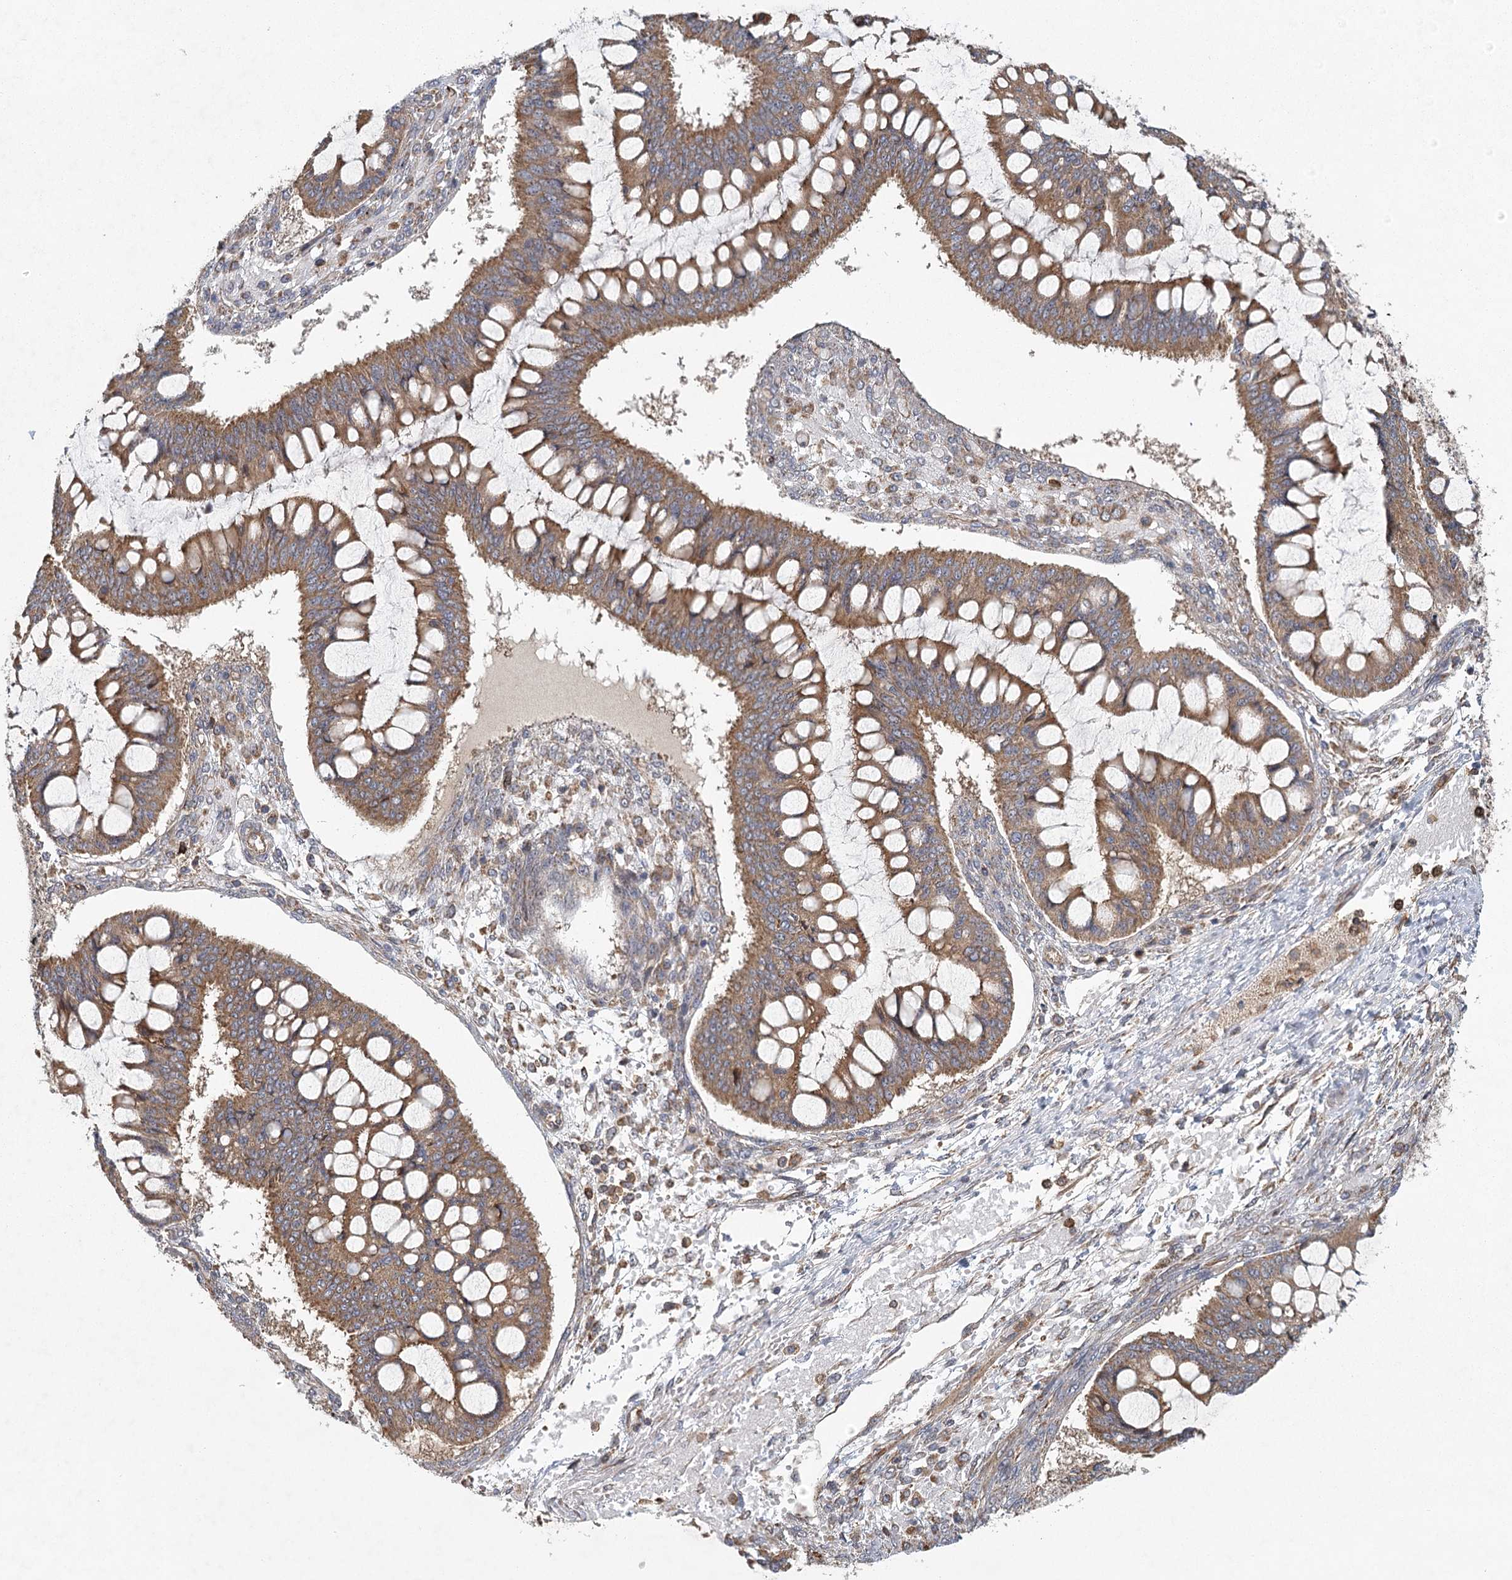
{"staining": {"intensity": "moderate", "quantity": ">75%", "location": "cytoplasmic/membranous"}, "tissue": "ovarian cancer", "cell_type": "Tumor cells", "image_type": "cancer", "snomed": [{"axis": "morphology", "description": "Cystadenocarcinoma, mucinous, NOS"}, {"axis": "topography", "description": "Ovary"}], "caption": "IHC of ovarian cancer exhibits medium levels of moderate cytoplasmic/membranous staining in about >75% of tumor cells.", "gene": "PLEKHA7", "patient": {"sex": "female", "age": 73}}